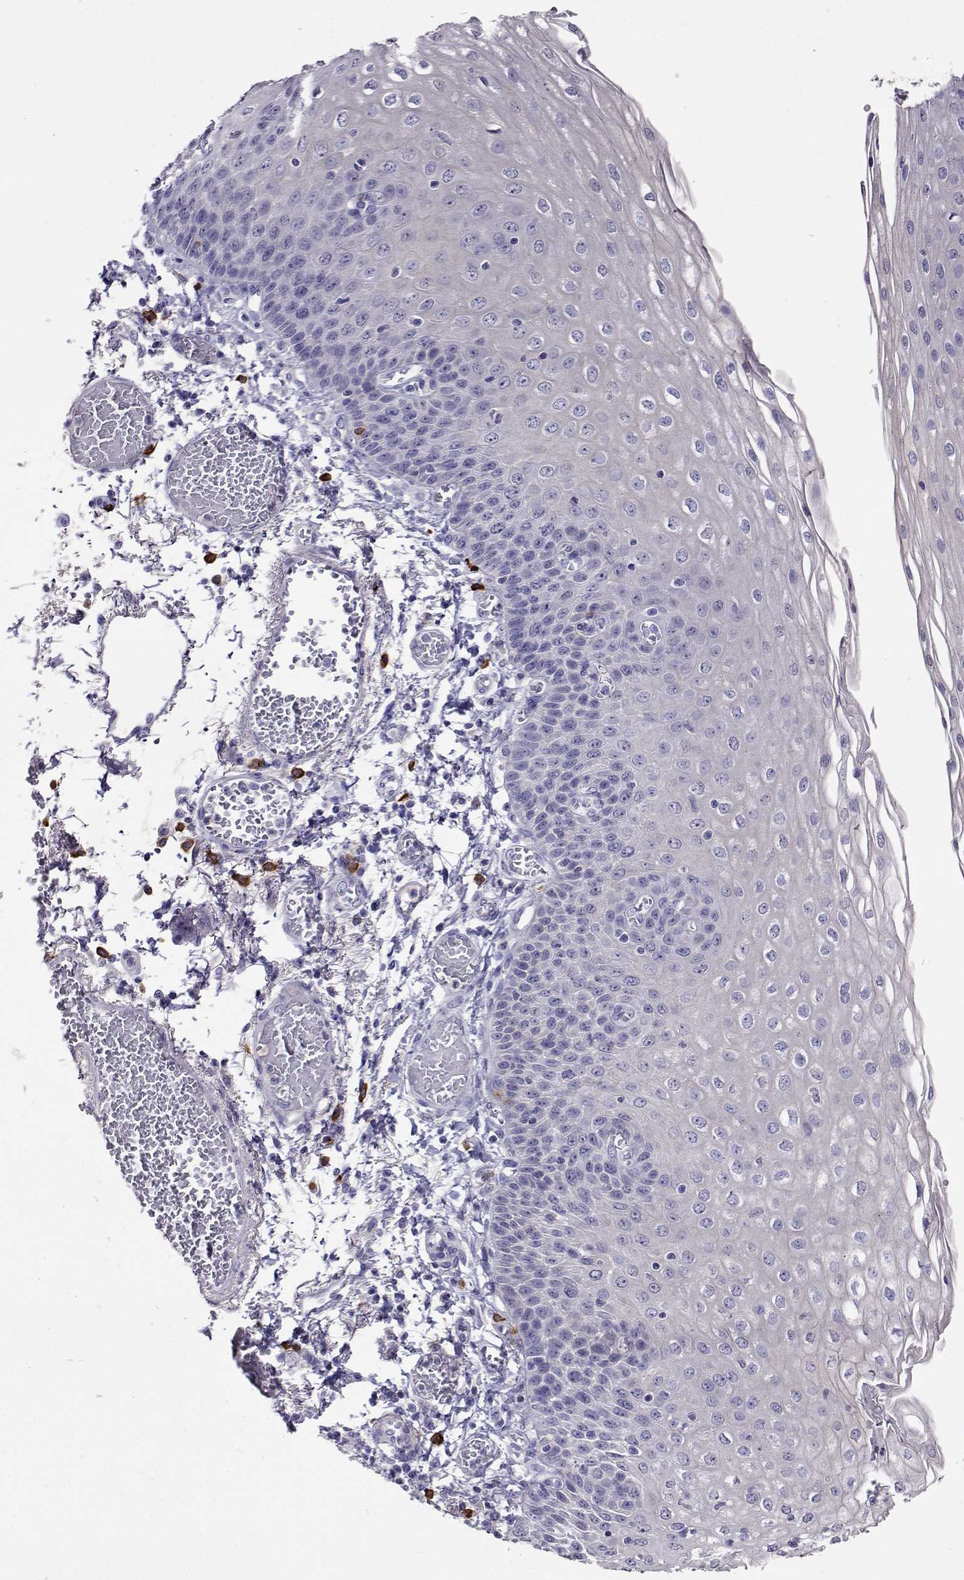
{"staining": {"intensity": "negative", "quantity": "none", "location": "none"}, "tissue": "esophagus", "cell_type": "Squamous epithelial cells", "image_type": "normal", "snomed": [{"axis": "morphology", "description": "Normal tissue, NOS"}, {"axis": "morphology", "description": "Adenocarcinoma, NOS"}, {"axis": "topography", "description": "Esophagus"}], "caption": "A photomicrograph of human esophagus is negative for staining in squamous epithelial cells. (Brightfield microscopy of DAB (3,3'-diaminobenzidine) IHC at high magnification).", "gene": "CFAP44", "patient": {"sex": "male", "age": 81}}